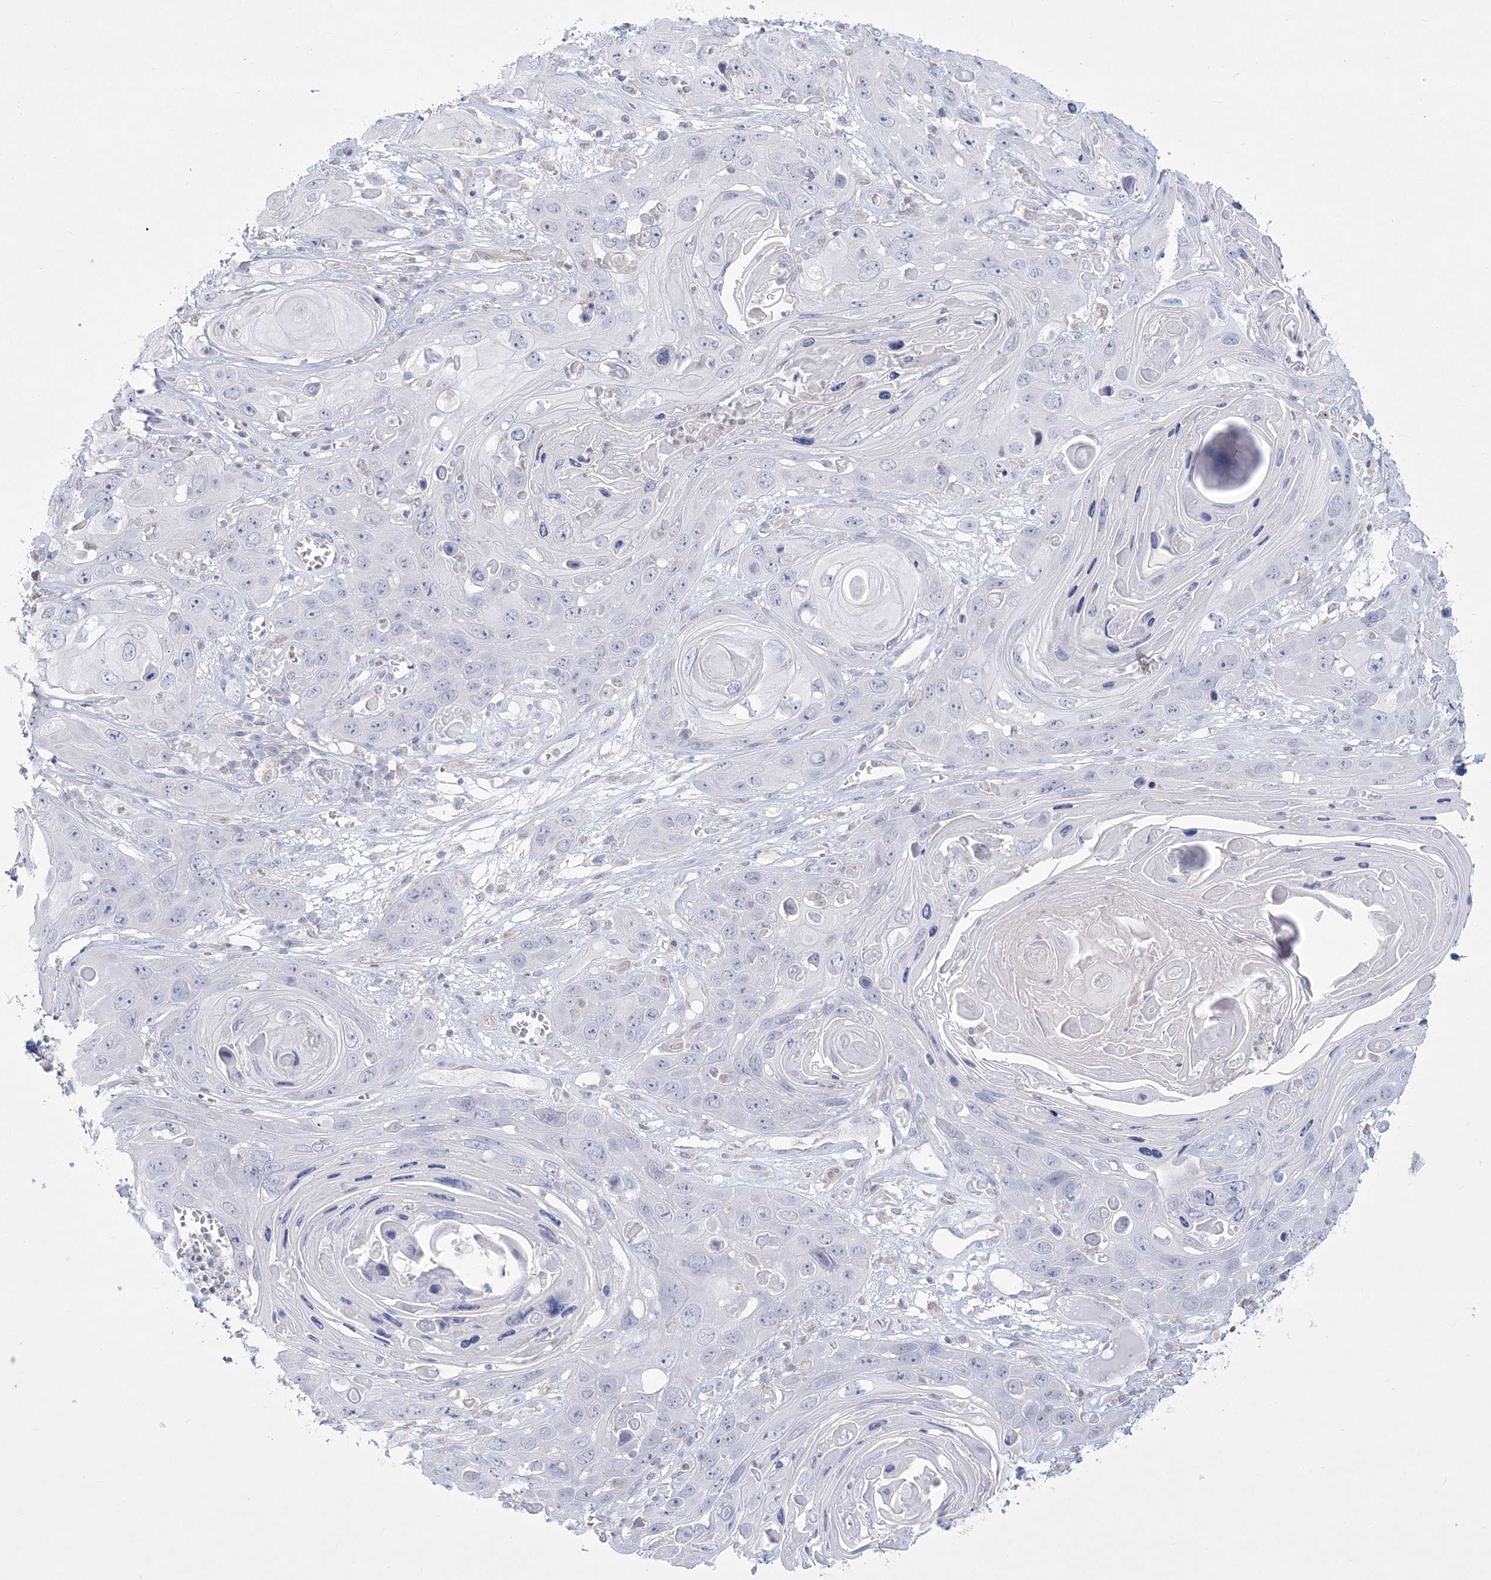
{"staining": {"intensity": "negative", "quantity": "none", "location": "none"}, "tissue": "skin cancer", "cell_type": "Tumor cells", "image_type": "cancer", "snomed": [{"axis": "morphology", "description": "Squamous cell carcinoma, NOS"}, {"axis": "topography", "description": "Skin"}], "caption": "Skin cancer was stained to show a protein in brown. There is no significant expression in tumor cells. (Stains: DAB IHC with hematoxylin counter stain, Microscopy: brightfield microscopy at high magnification).", "gene": "WDR27", "patient": {"sex": "male", "age": 55}}